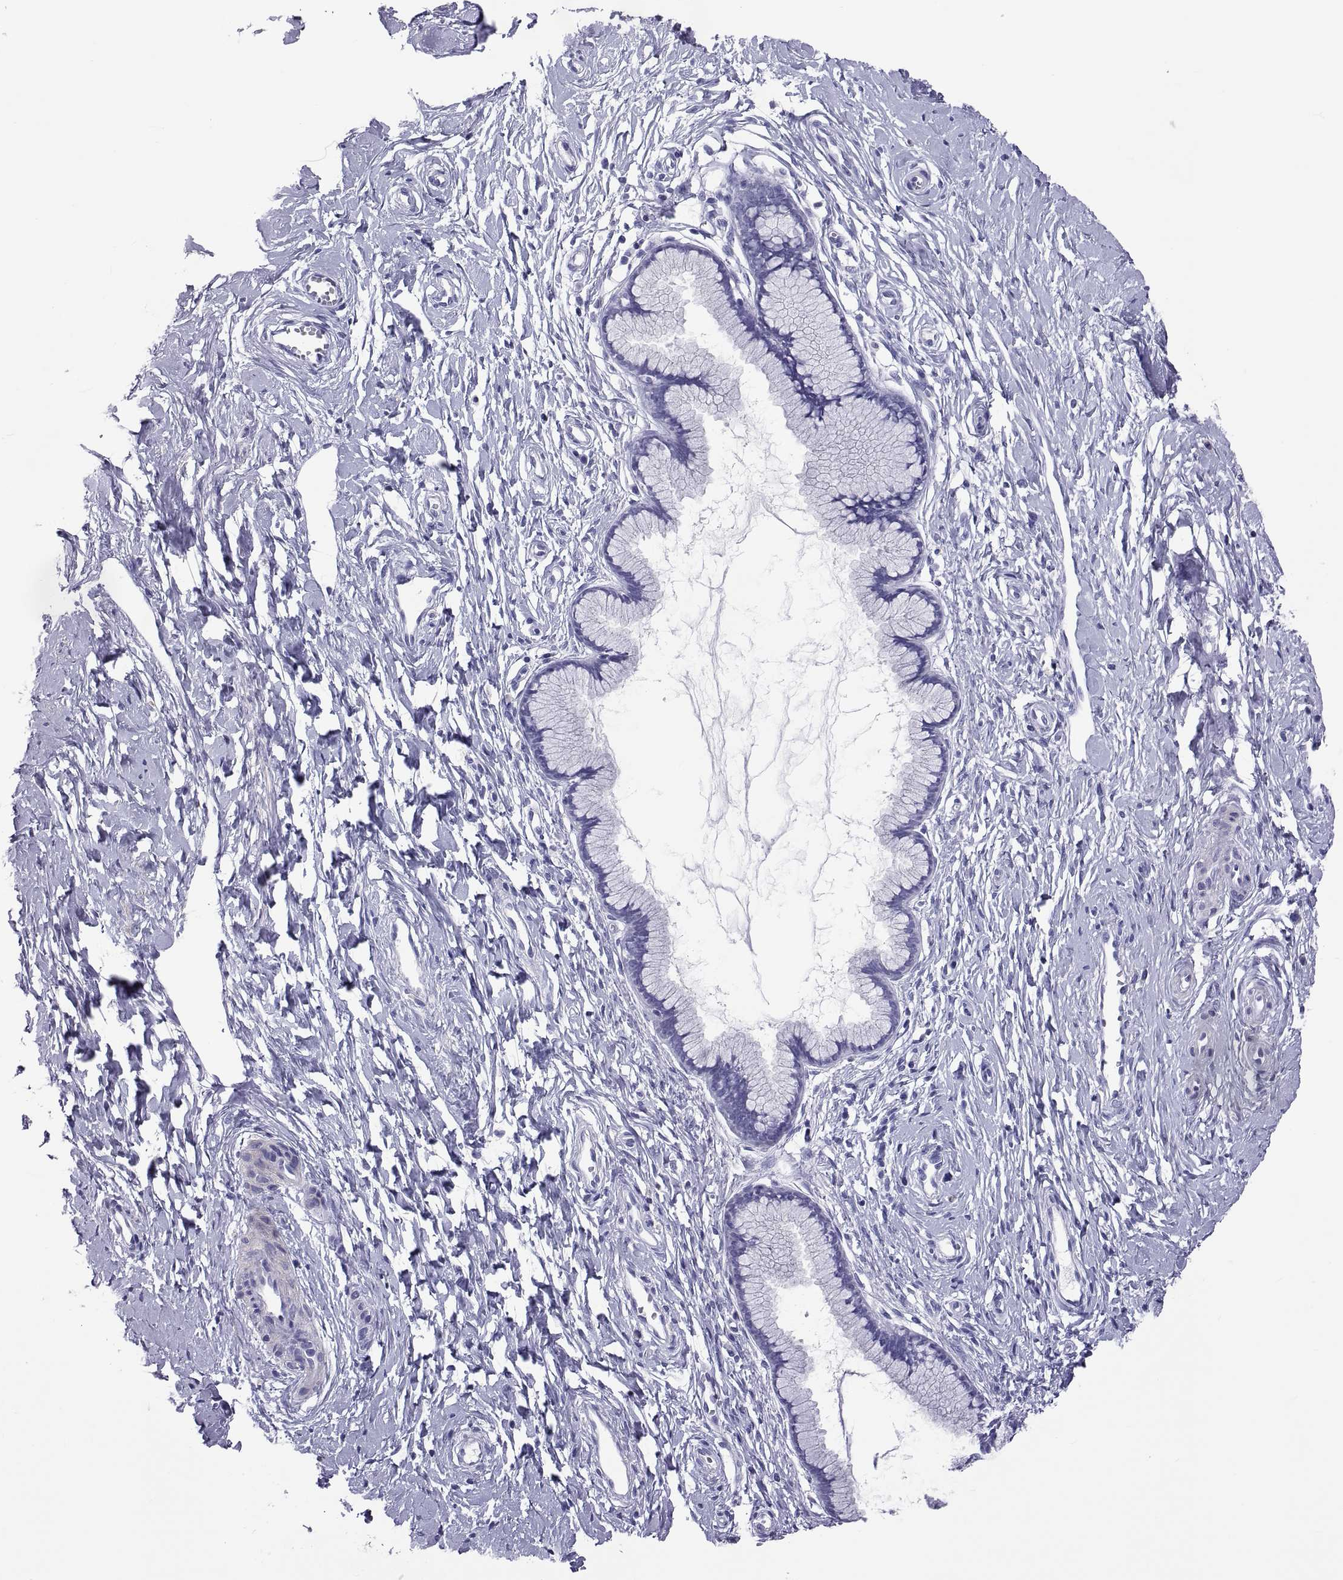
{"staining": {"intensity": "negative", "quantity": "none", "location": "none"}, "tissue": "cervix", "cell_type": "Glandular cells", "image_type": "normal", "snomed": [{"axis": "morphology", "description": "Normal tissue, NOS"}, {"axis": "topography", "description": "Cervix"}], "caption": "This is a photomicrograph of immunohistochemistry staining of normal cervix, which shows no staining in glandular cells.", "gene": "BSPH1", "patient": {"sex": "female", "age": 40}}